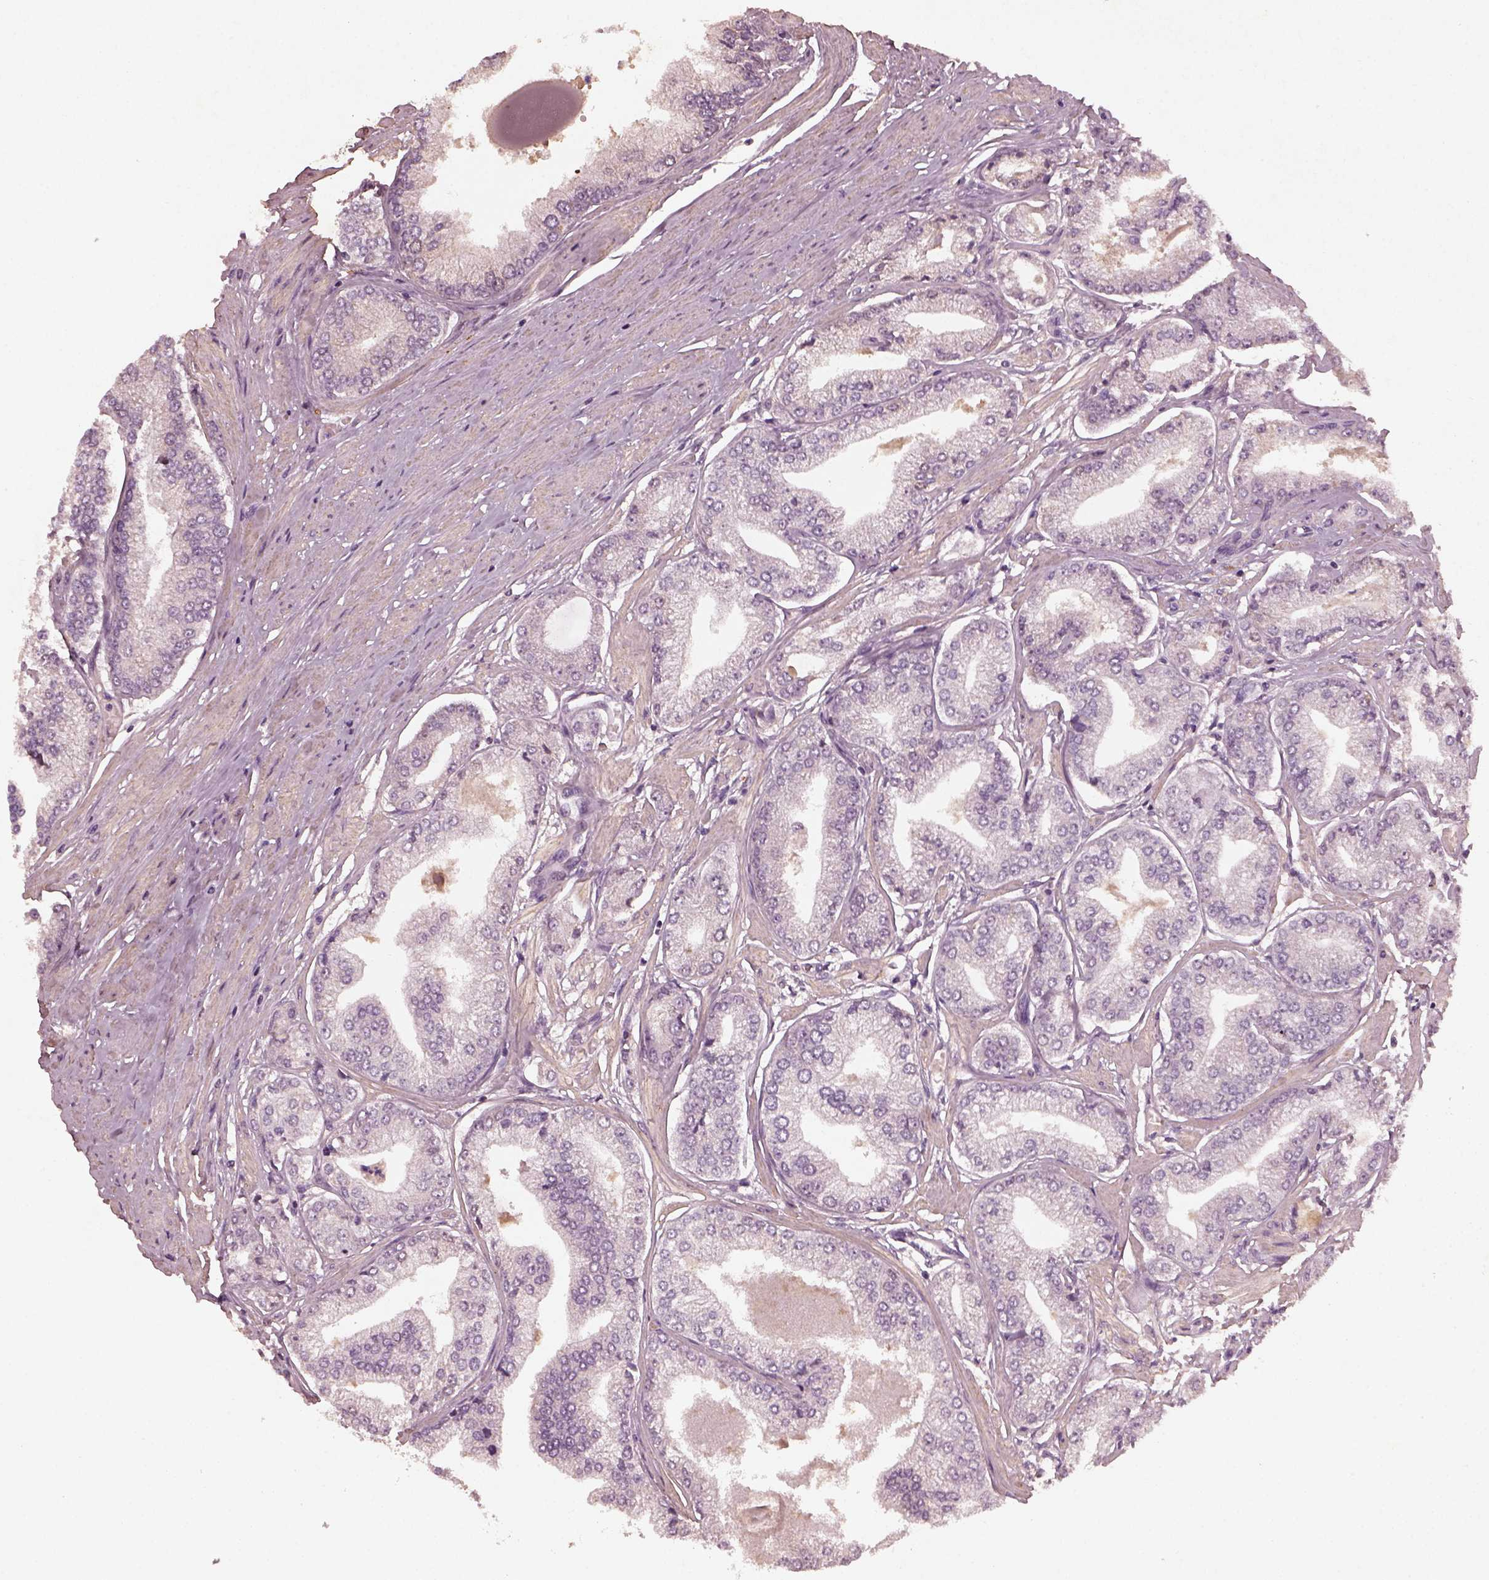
{"staining": {"intensity": "negative", "quantity": "none", "location": "none"}, "tissue": "prostate cancer", "cell_type": "Tumor cells", "image_type": "cancer", "snomed": [{"axis": "morphology", "description": "Adenocarcinoma, Low grade"}, {"axis": "topography", "description": "Prostate"}], "caption": "Prostate cancer (low-grade adenocarcinoma) was stained to show a protein in brown. There is no significant staining in tumor cells. Brightfield microscopy of IHC stained with DAB (3,3'-diaminobenzidine) (brown) and hematoxylin (blue), captured at high magnification.", "gene": "FRRS1L", "patient": {"sex": "male", "age": 55}}